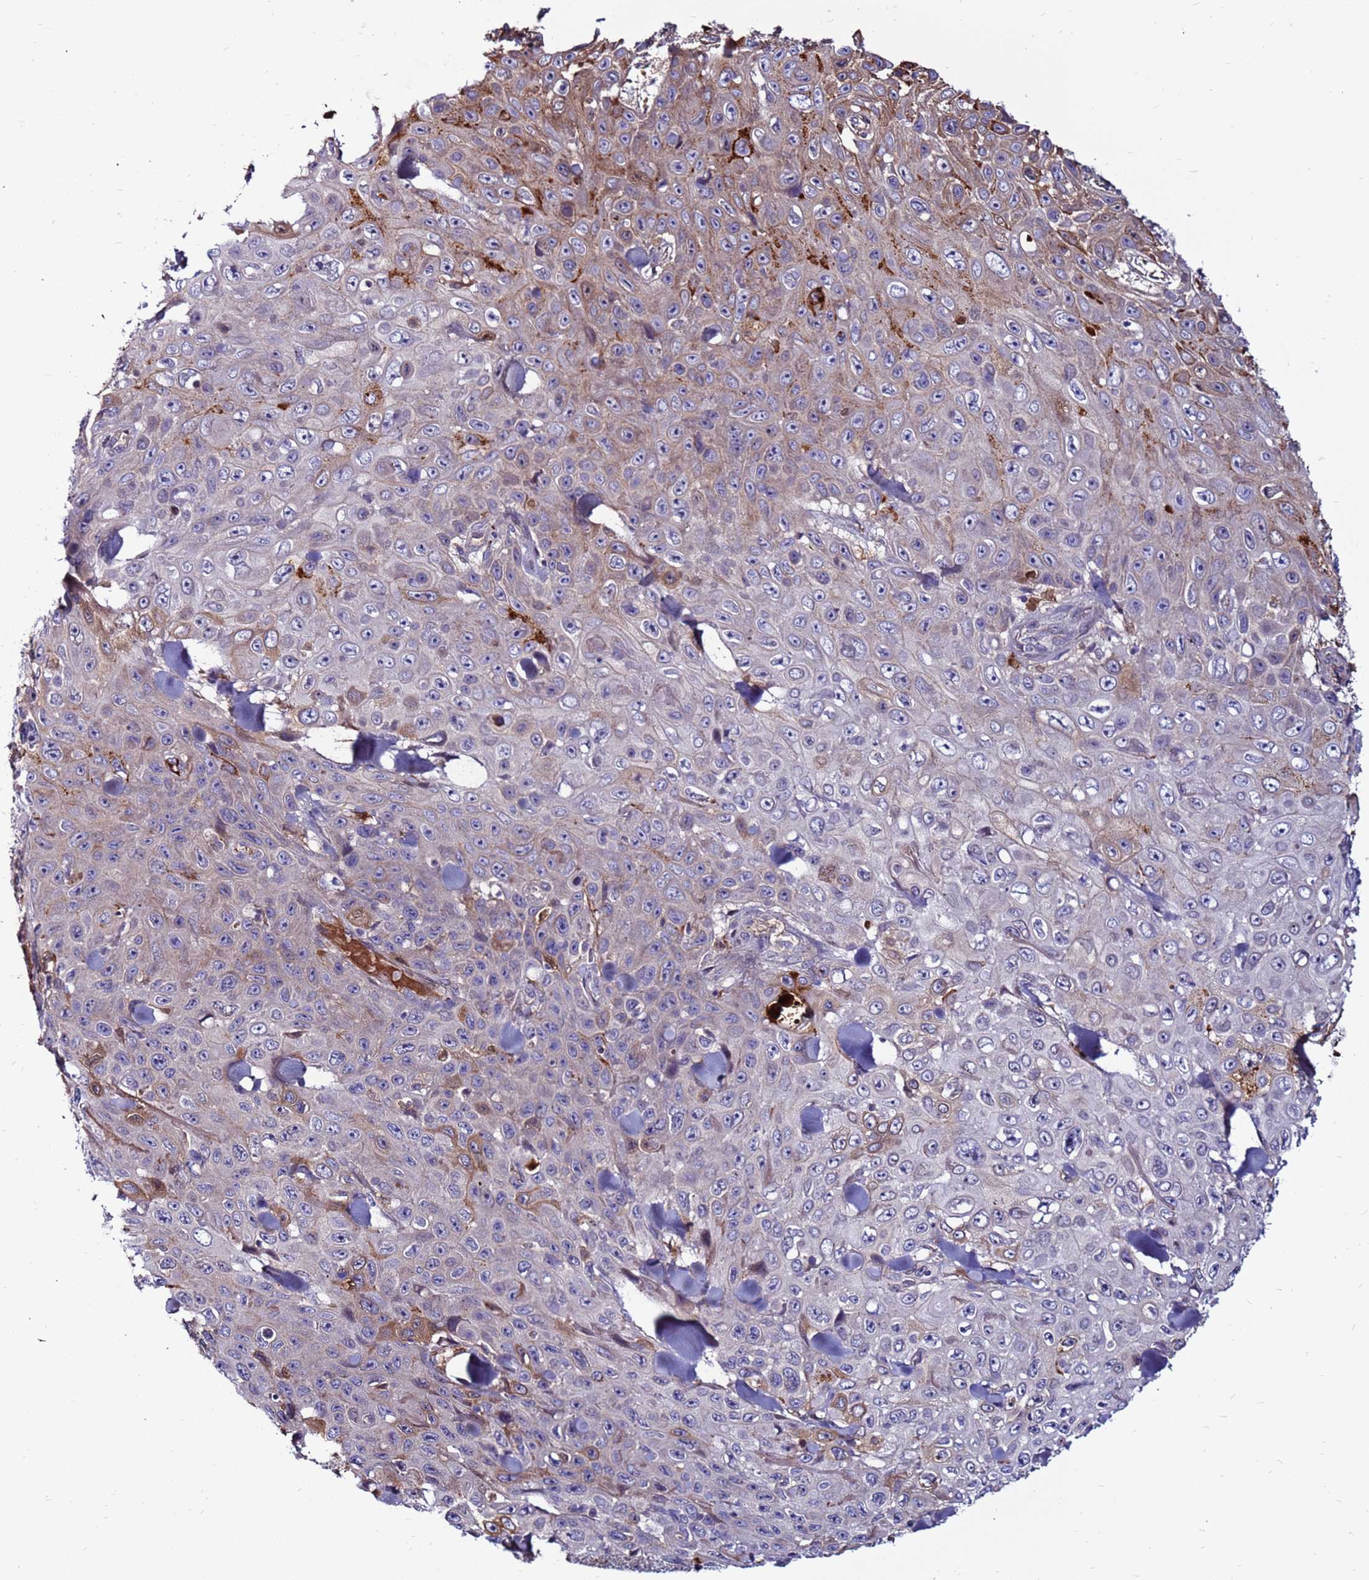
{"staining": {"intensity": "weak", "quantity": "<25%", "location": "cytoplasmic/membranous"}, "tissue": "skin cancer", "cell_type": "Tumor cells", "image_type": "cancer", "snomed": [{"axis": "morphology", "description": "Basal cell carcinoma"}, {"axis": "topography", "description": "Skin"}], "caption": "This is an IHC photomicrograph of human basal cell carcinoma (skin). There is no expression in tumor cells.", "gene": "CCDC71", "patient": {"sex": "male", "age": 73}}